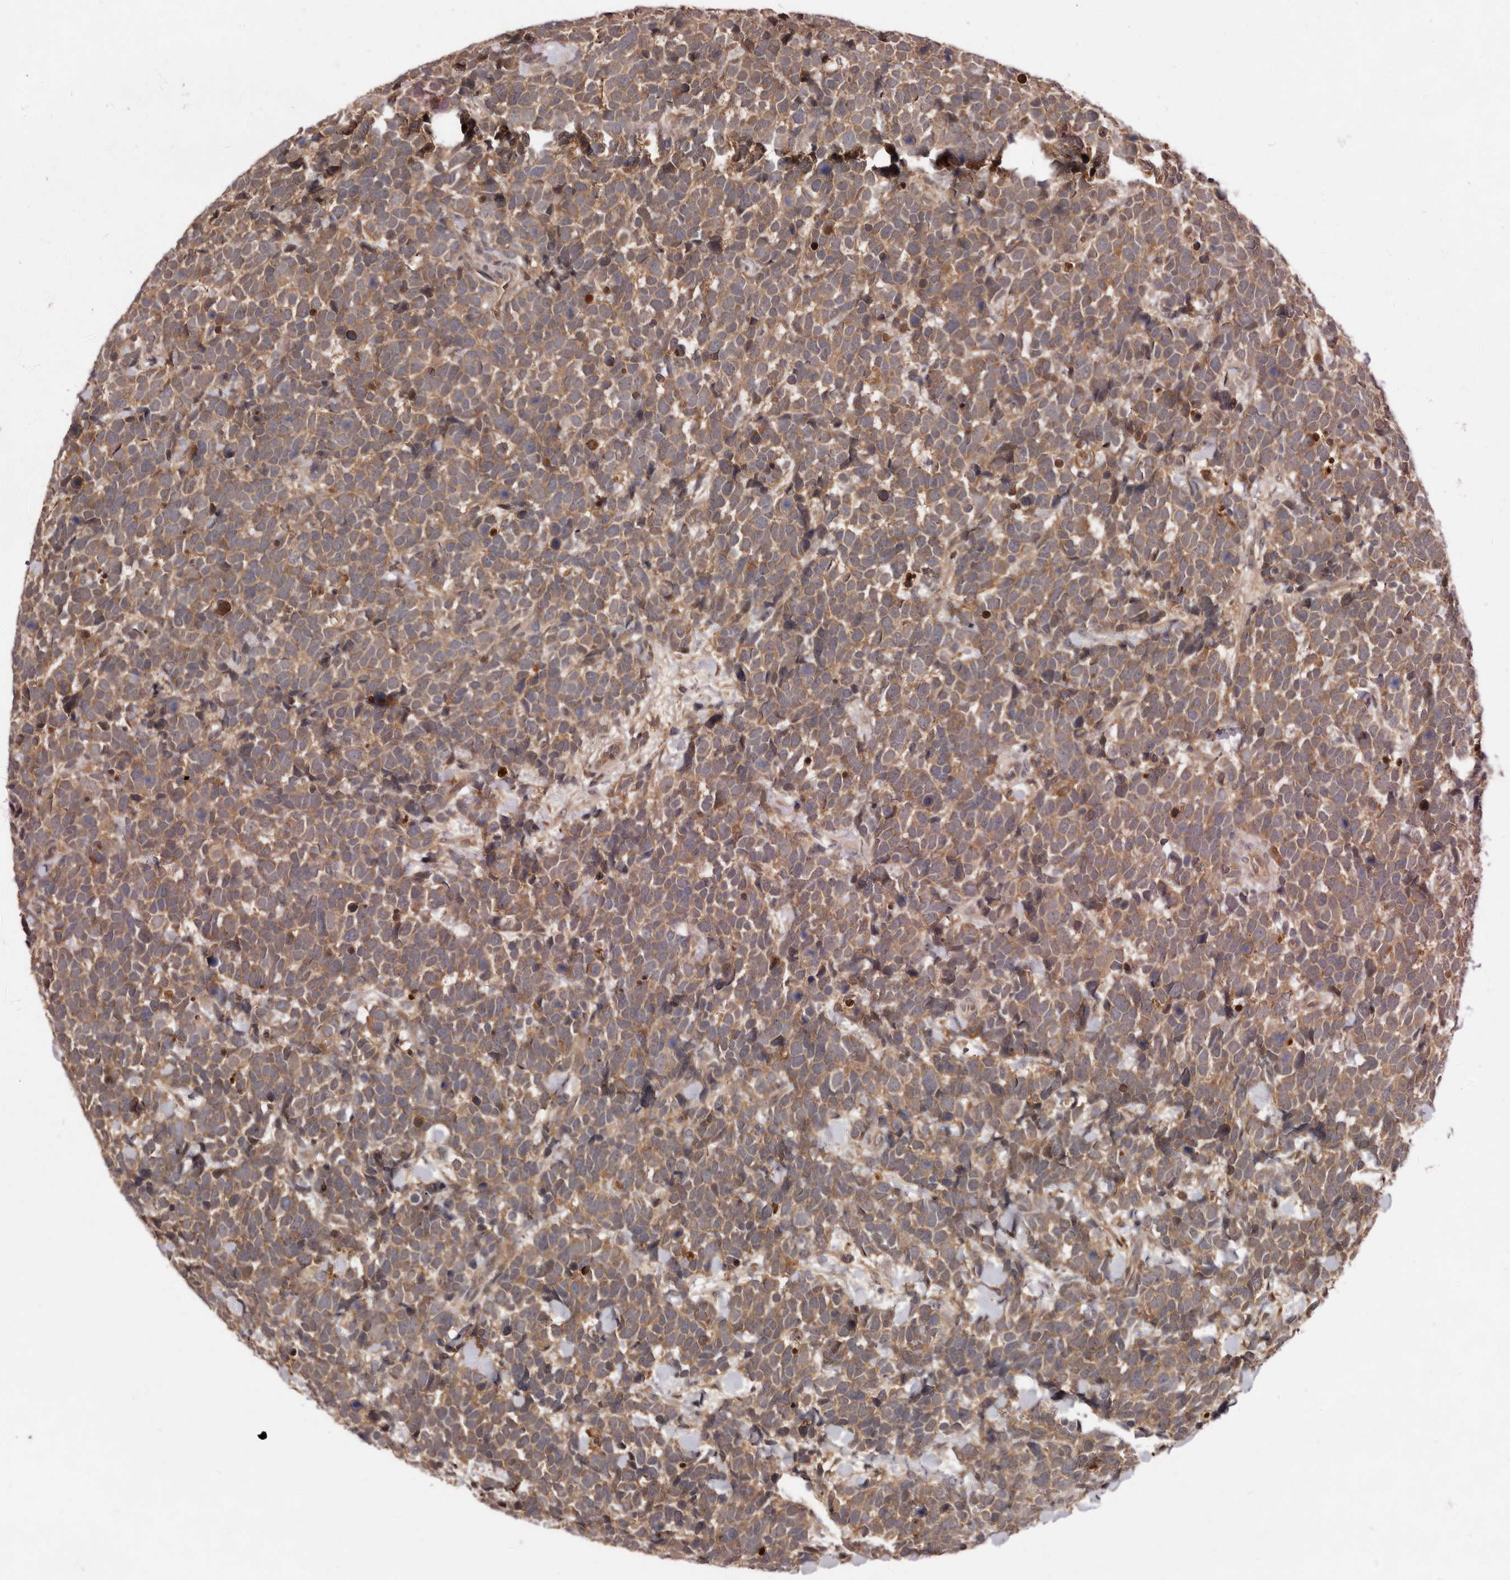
{"staining": {"intensity": "moderate", "quantity": ">75%", "location": "cytoplasmic/membranous"}, "tissue": "urothelial cancer", "cell_type": "Tumor cells", "image_type": "cancer", "snomed": [{"axis": "morphology", "description": "Urothelial carcinoma, High grade"}, {"axis": "topography", "description": "Urinary bladder"}], "caption": "Protein expression analysis of urothelial cancer shows moderate cytoplasmic/membranous positivity in approximately >75% of tumor cells.", "gene": "INAVA", "patient": {"sex": "female", "age": 82}}